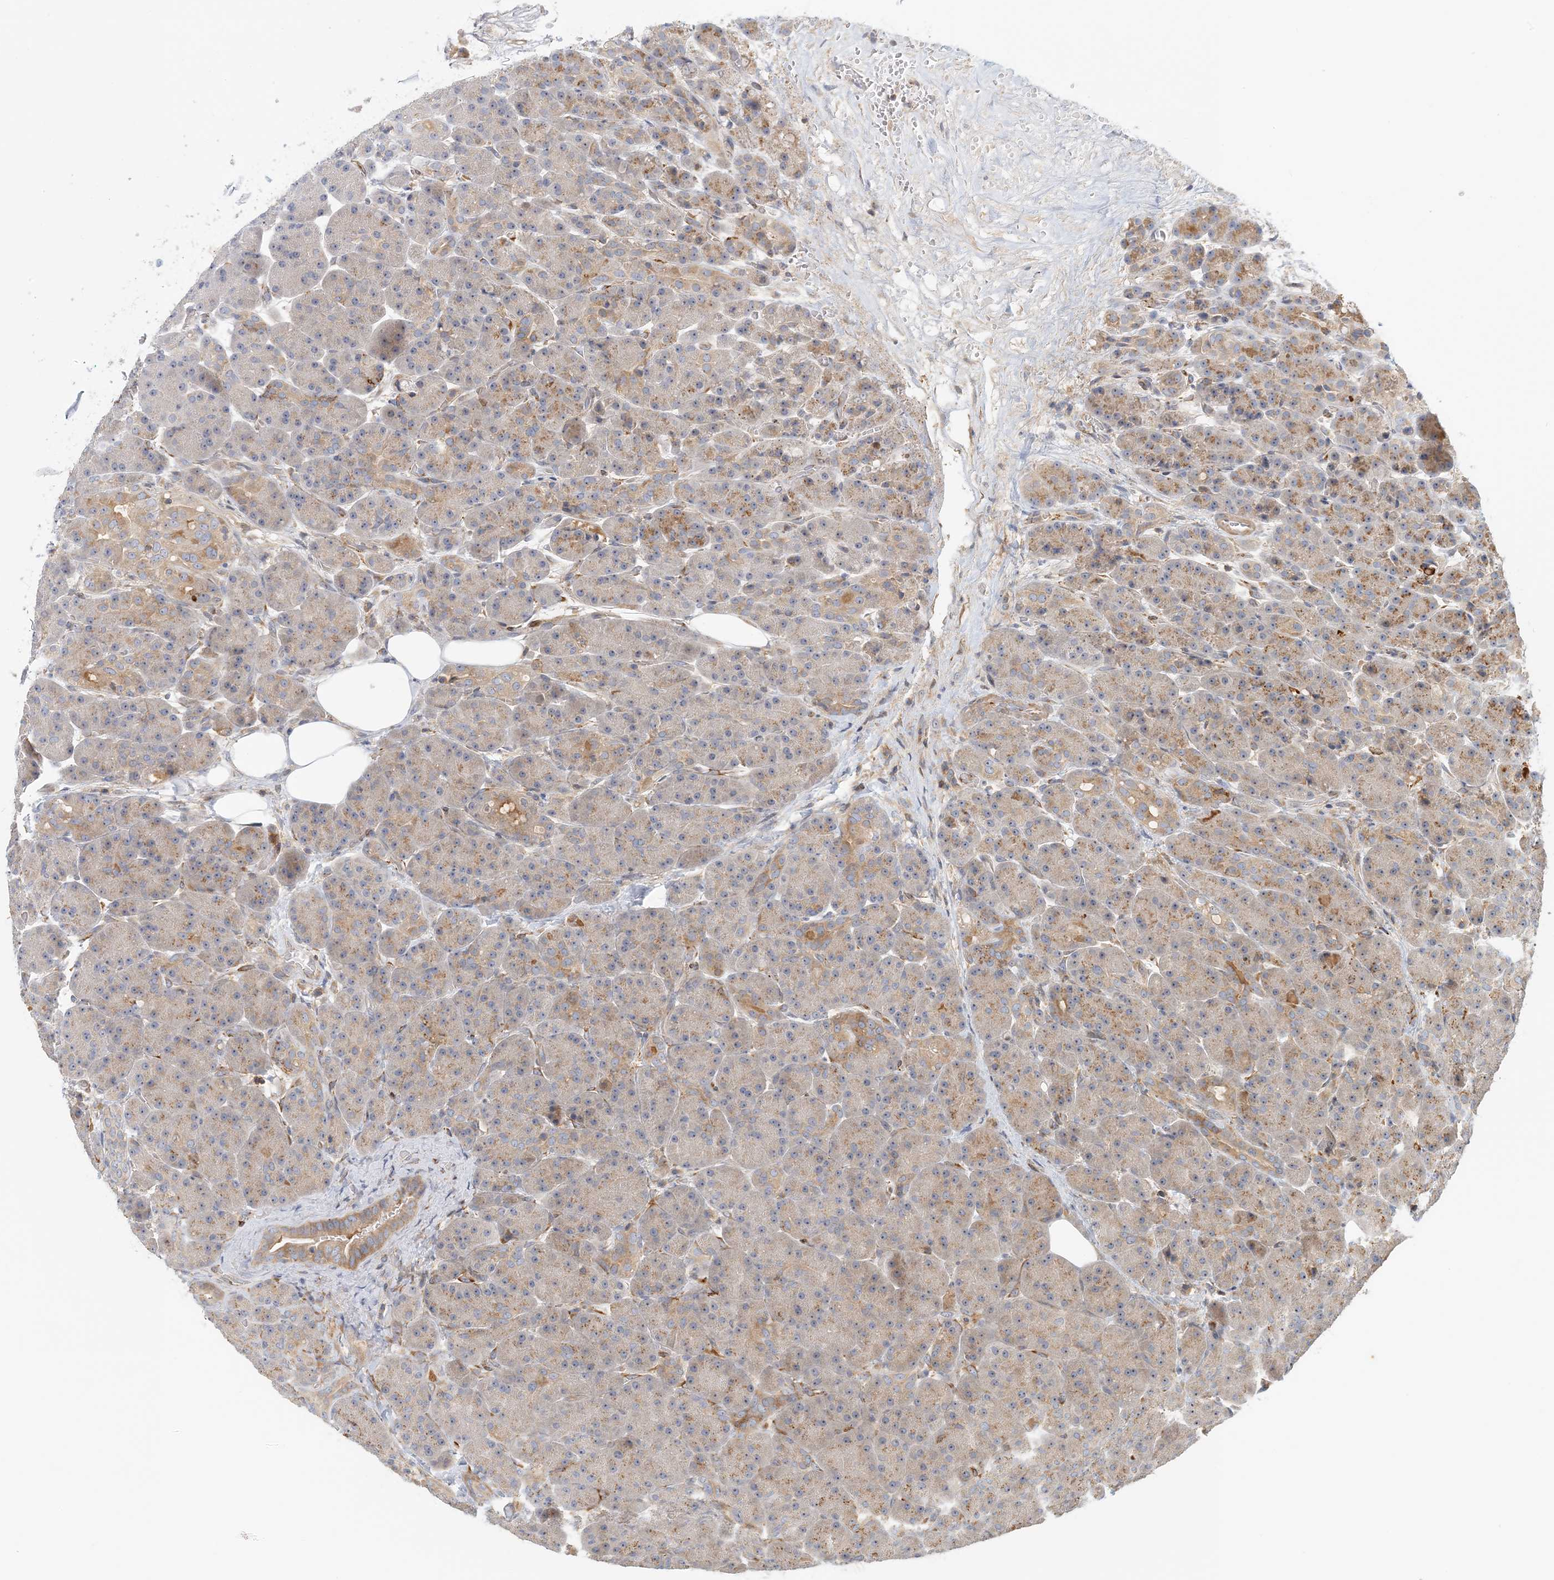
{"staining": {"intensity": "moderate", "quantity": "25%-75%", "location": "cytoplasmic/membranous"}, "tissue": "pancreas", "cell_type": "Exocrine glandular cells", "image_type": "normal", "snomed": [{"axis": "morphology", "description": "Normal tissue, NOS"}, {"axis": "topography", "description": "Pancreas"}], "caption": "Immunohistochemistry image of normal pancreas: pancreas stained using immunohistochemistry exhibits medium levels of moderate protein expression localized specifically in the cytoplasmic/membranous of exocrine glandular cells, appearing as a cytoplasmic/membranous brown color.", "gene": "COLEC11", "patient": {"sex": "male", "age": 63}}